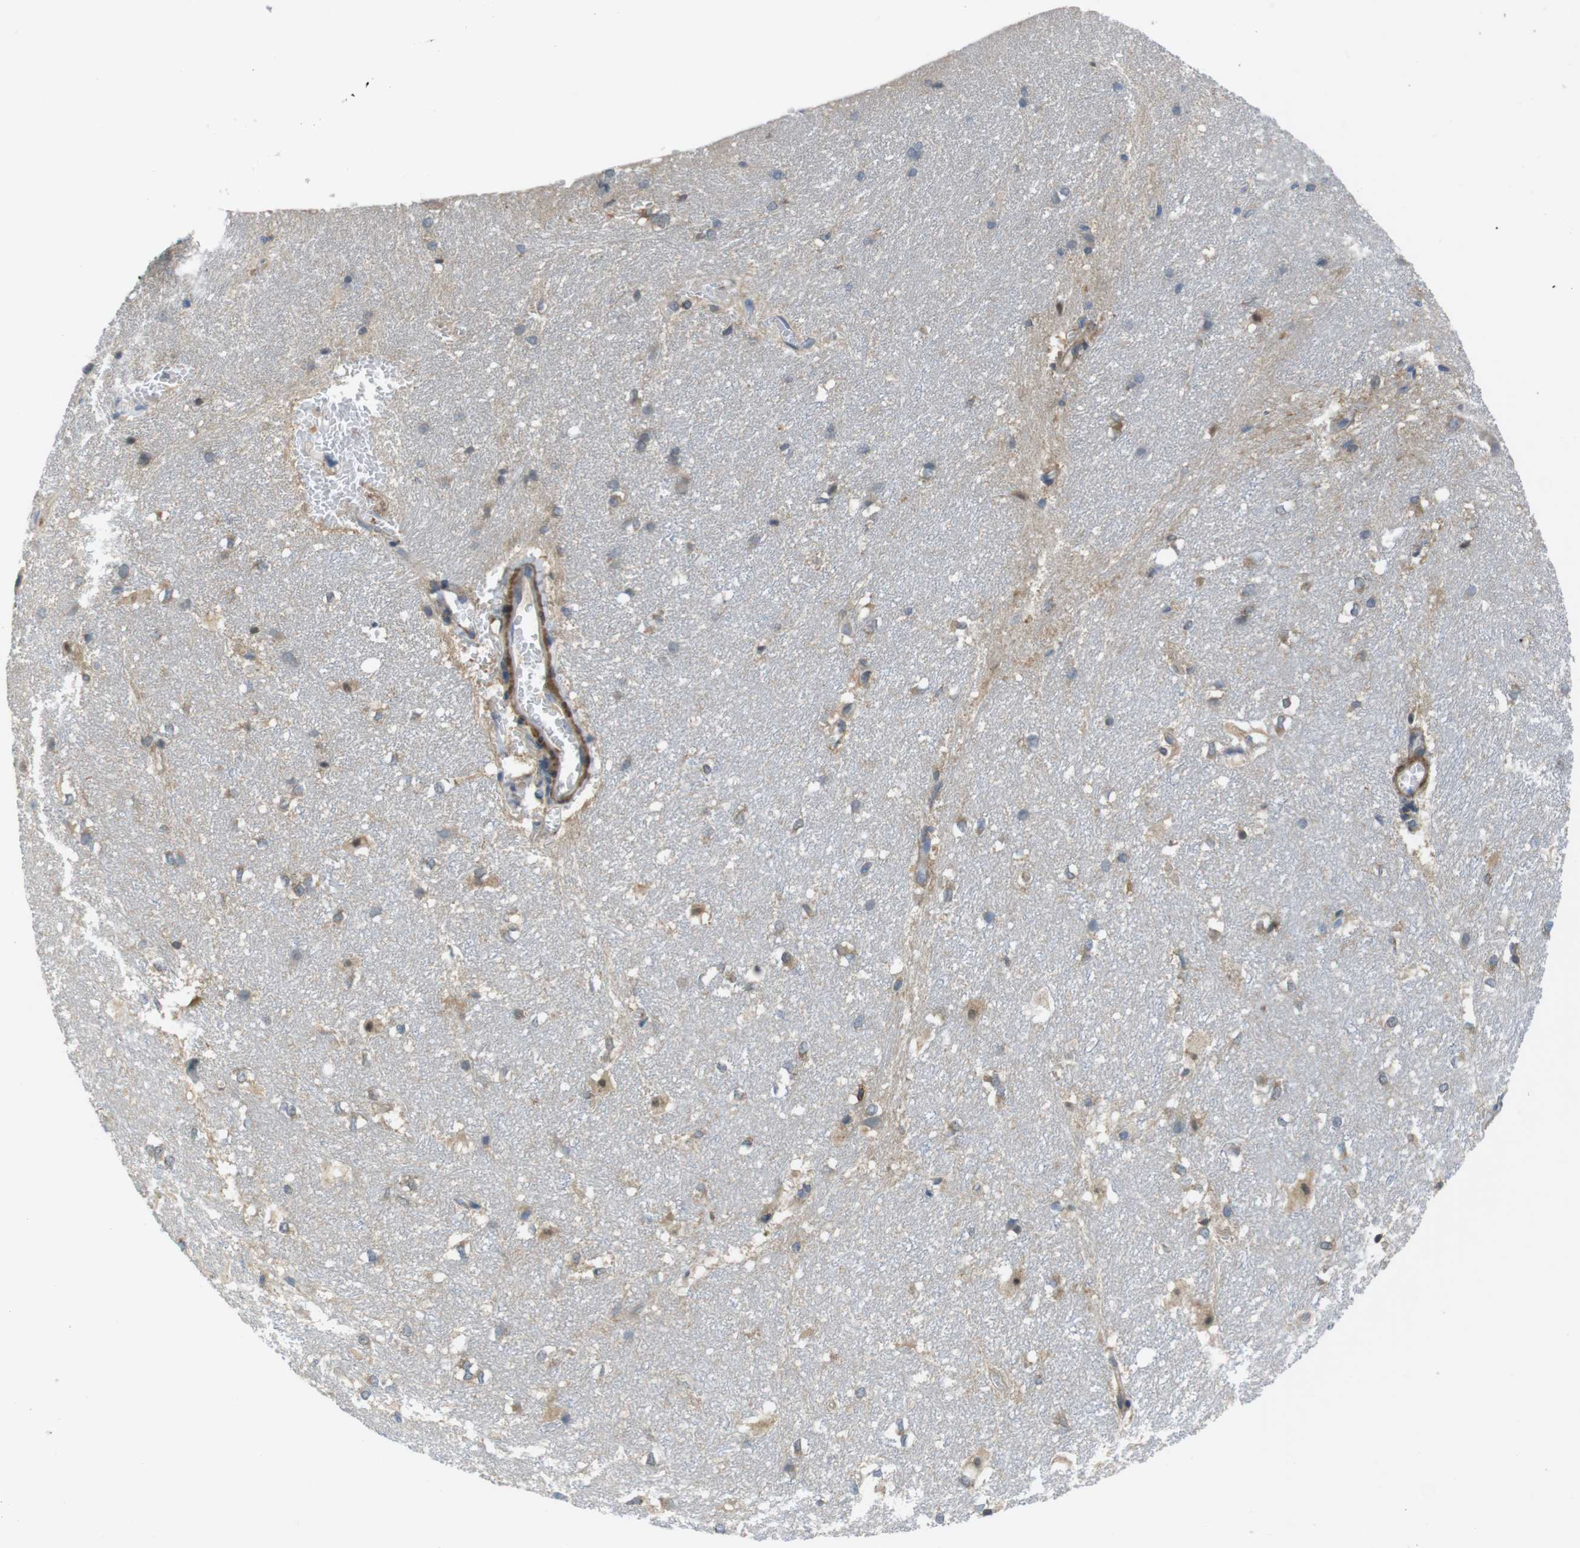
{"staining": {"intensity": "strong", "quantity": "25%-75%", "location": "cytoplasmic/membranous,nuclear"}, "tissue": "hippocampus", "cell_type": "Glial cells", "image_type": "normal", "snomed": [{"axis": "morphology", "description": "Normal tissue, NOS"}, {"axis": "topography", "description": "Hippocampus"}], "caption": "Strong cytoplasmic/membranous,nuclear positivity for a protein is seen in about 25%-75% of glial cells of unremarkable hippocampus using immunohistochemistry (IHC).", "gene": "MTHFD1L", "patient": {"sex": "female", "age": 19}}